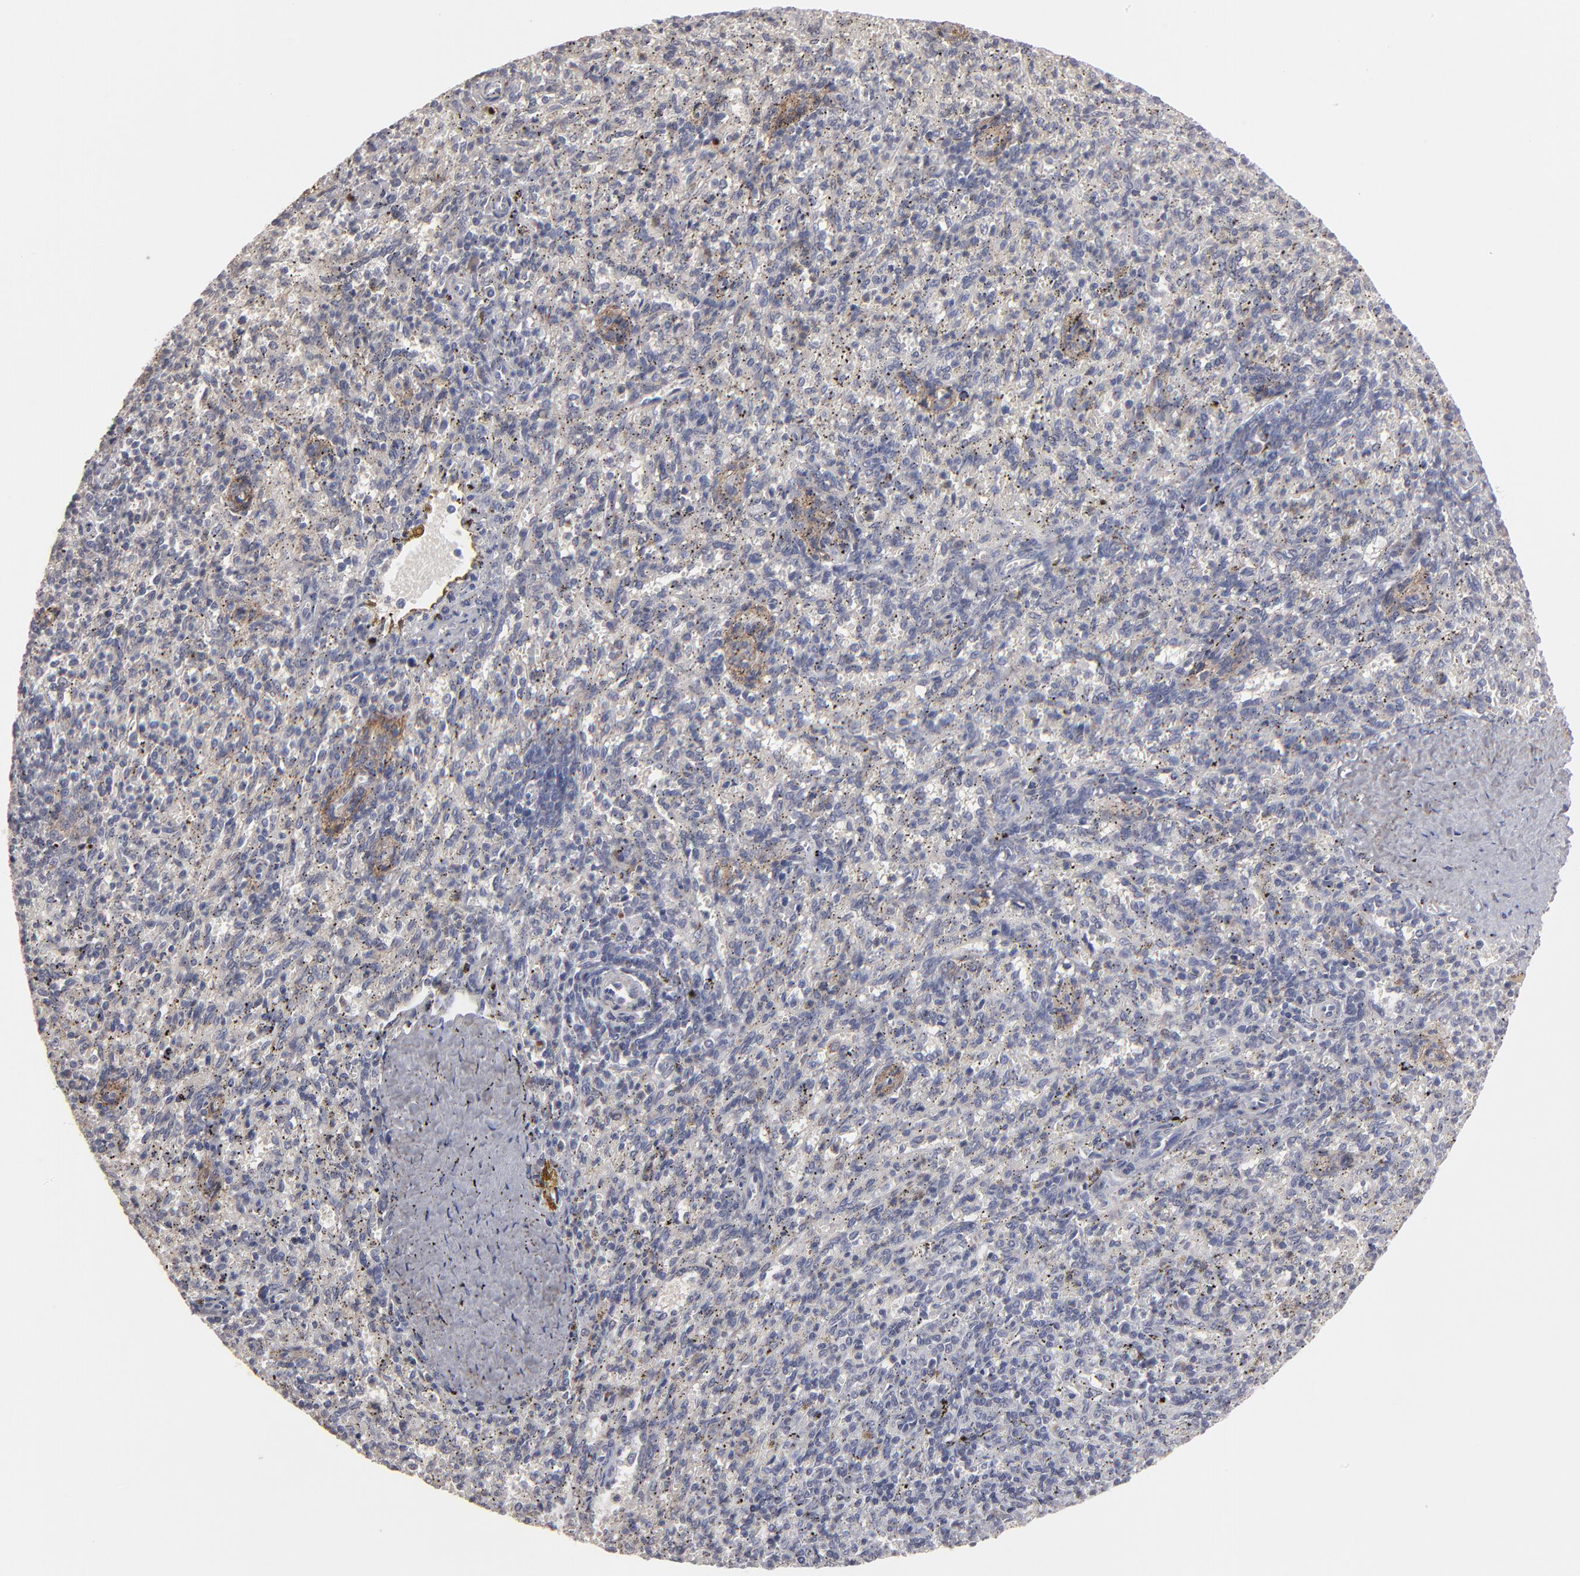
{"staining": {"intensity": "weak", "quantity": "<25%", "location": "cytoplasmic/membranous"}, "tissue": "spleen", "cell_type": "Cells in red pulp", "image_type": "normal", "snomed": [{"axis": "morphology", "description": "Normal tissue, NOS"}, {"axis": "topography", "description": "Spleen"}], "caption": "A high-resolution histopathology image shows immunohistochemistry staining of unremarkable spleen, which shows no significant expression in cells in red pulp. (DAB immunohistochemistry (IHC) with hematoxylin counter stain).", "gene": "GPM6B", "patient": {"sex": "female", "age": 10}}